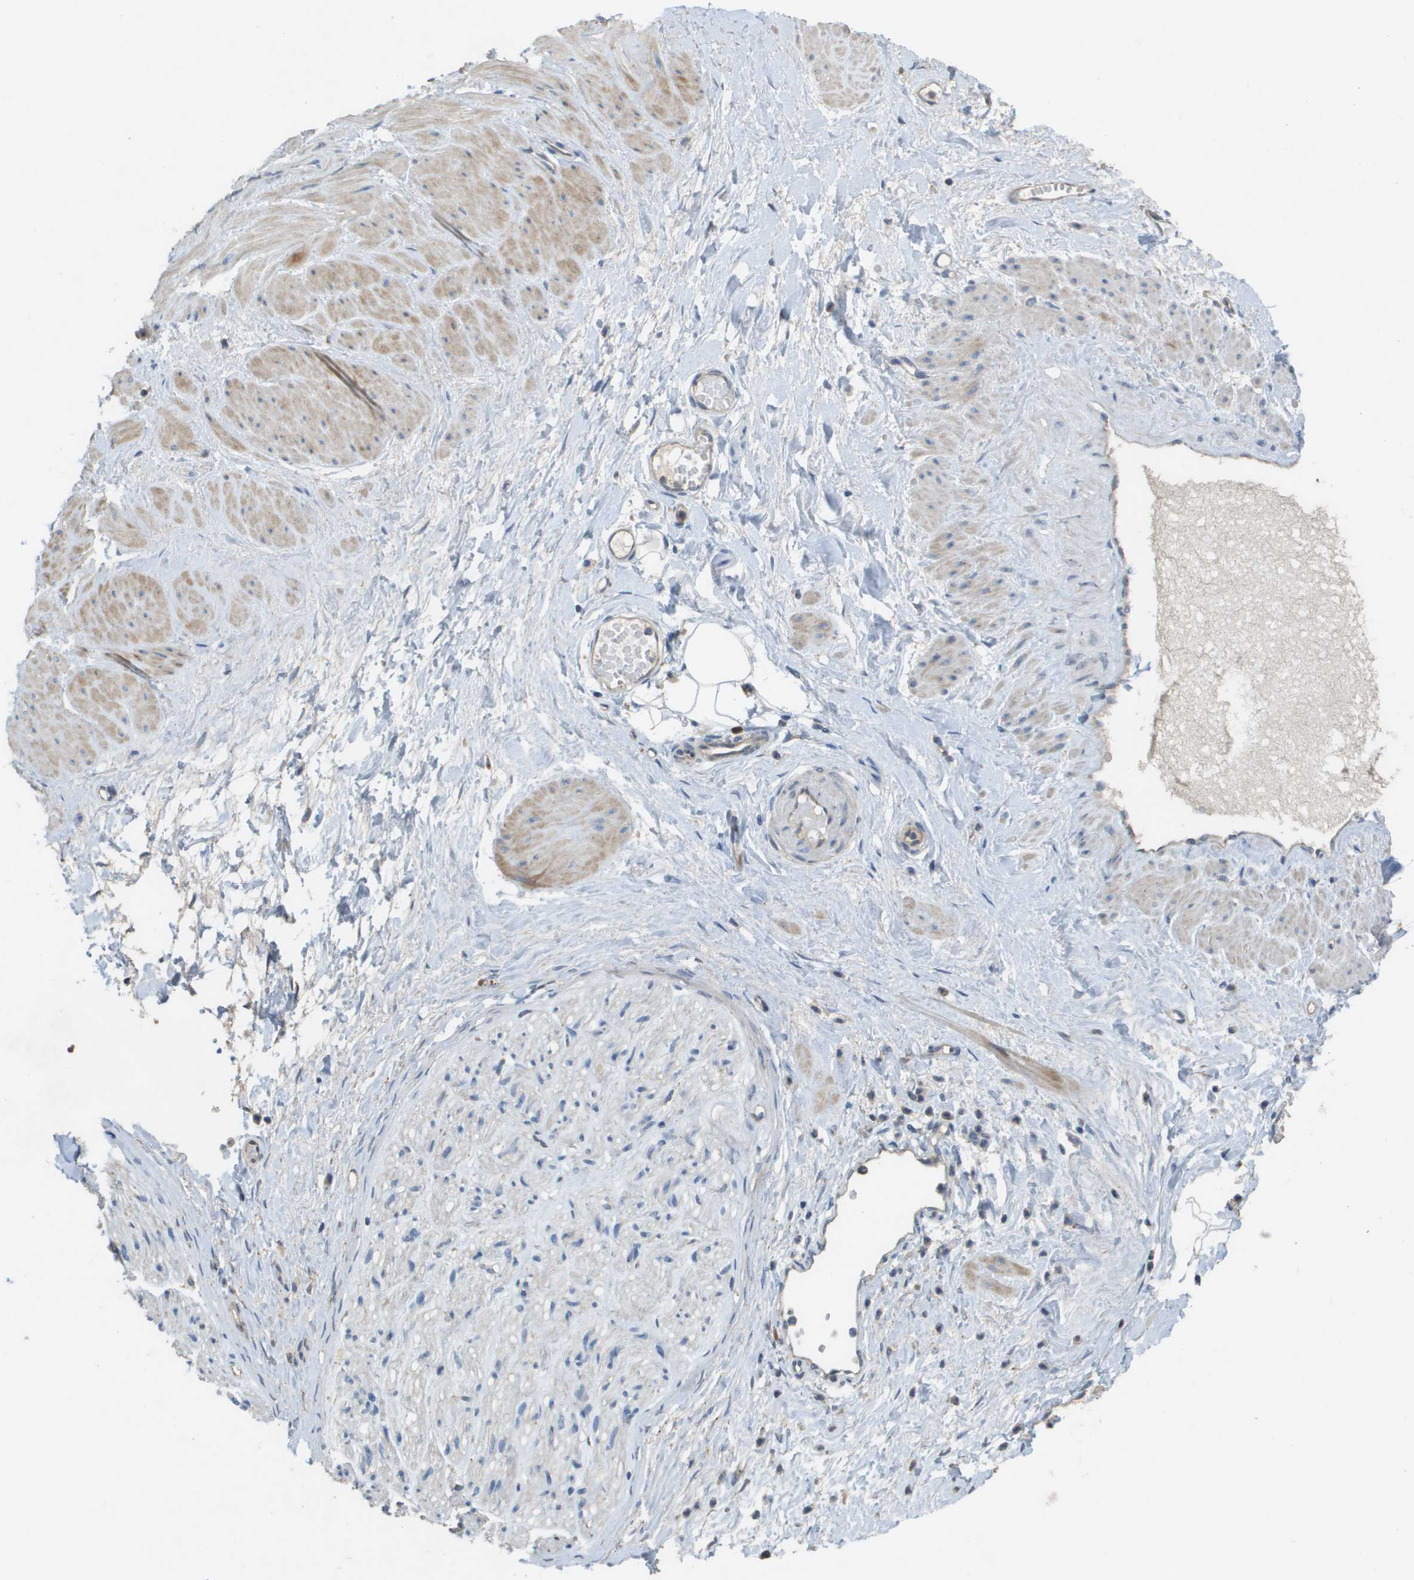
{"staining": {"intensity": "weak", "quantity": "25%-75%", "location": "cytoplasmic/membranous"}, "tissue": "adipose tissue", "cell_type": "Adipocytes", "image_type": "normal", "snomed": [{"axis": "morphology", "description": "Normal tissue, NOS"}, {"axis": "topography", "description": "Soft tissue"}, {"axis": "topography", "description": "Vascular tissue"}], "caption": "Immunohistochemistry (IHC) of benign human adipose tissue reveals low levels of weak cytoplasmic/membranous staining in approximately 25%-75% of adipocytes.", "gene": "CASP10", "patient": {"sex": "female", "age": 35}}